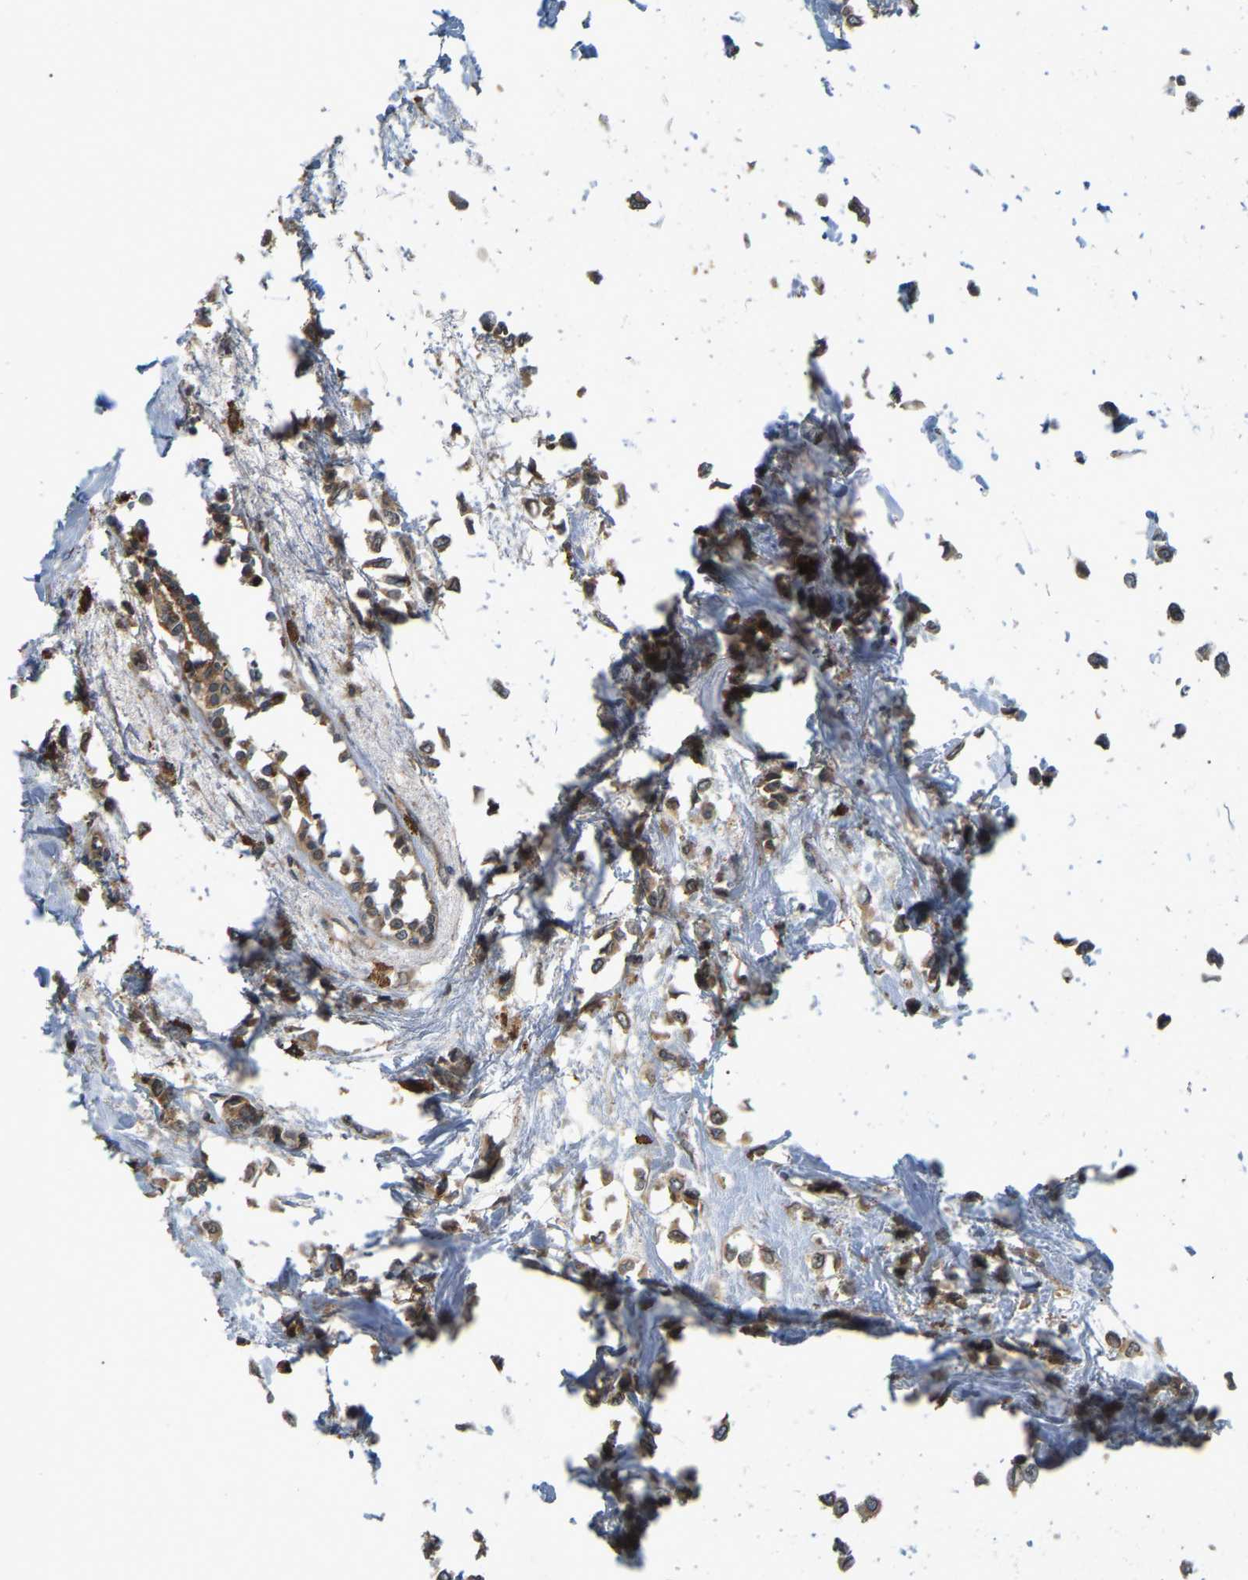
{"staining": {"intensity": "moderate", "quantity": ">75%", "location": "cytoplasmic/membranous,nuclear"}, "tissue": "breast cancer", "cell_type": "Tumor cells", "image_type": "cancer", "snomed": [{"axis": "morphology", "description": "Lobular carcinoma"}, {"axis": "topography", "description": "Breast"}], "caption": "Protein staining of breast cancer (lobular carcinoma) tissue shows moderate cytoplasmic/membranous and nuclear staining in about >75% of tumor cells. The staining is performed using DAB brown chromogen to label protein expression. The nuclei are counter-stained blue using hematoxylin.", "gene": "KIAA1549", "patient": {"sex": "female", "age": 51}}